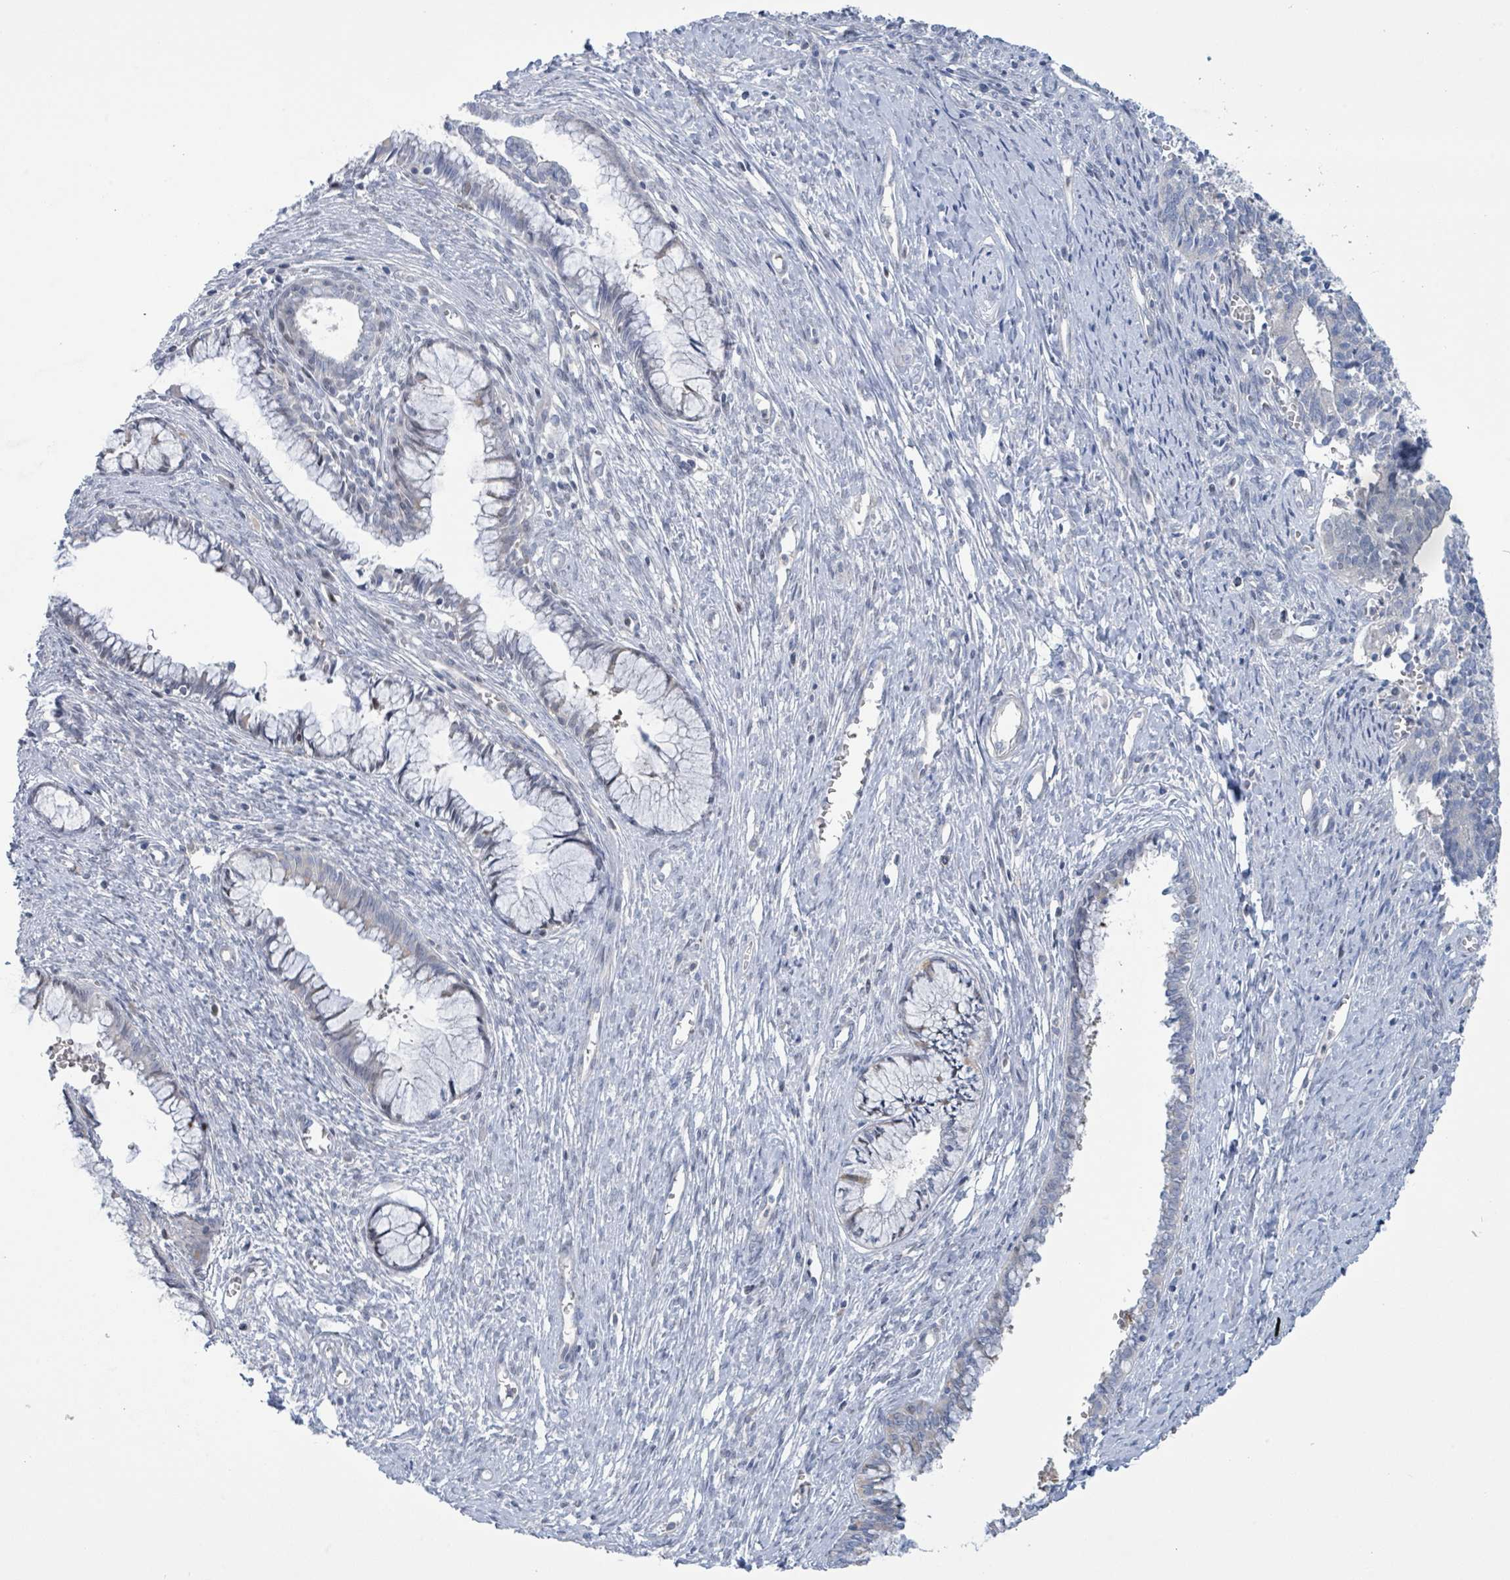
{"staining": {"intensity": "negative", "quantity": "none", "location": "none"}, "tissue": "cervical cancer", "cell_type": "Tumor cells", "image_type": "cancer", "snomed": [{"axis": "morphology", "description": "Adenocarcinoma, NOS"}, {"axis": "topography", "description": "Cervix"}], "caption": "DAB immunohistochemical staining of human adenocarcinoma (cervical) shows no significant expression in tumor cells.", "gene": "DGKZ", "patient": {"sex": "female", "age": 44}}